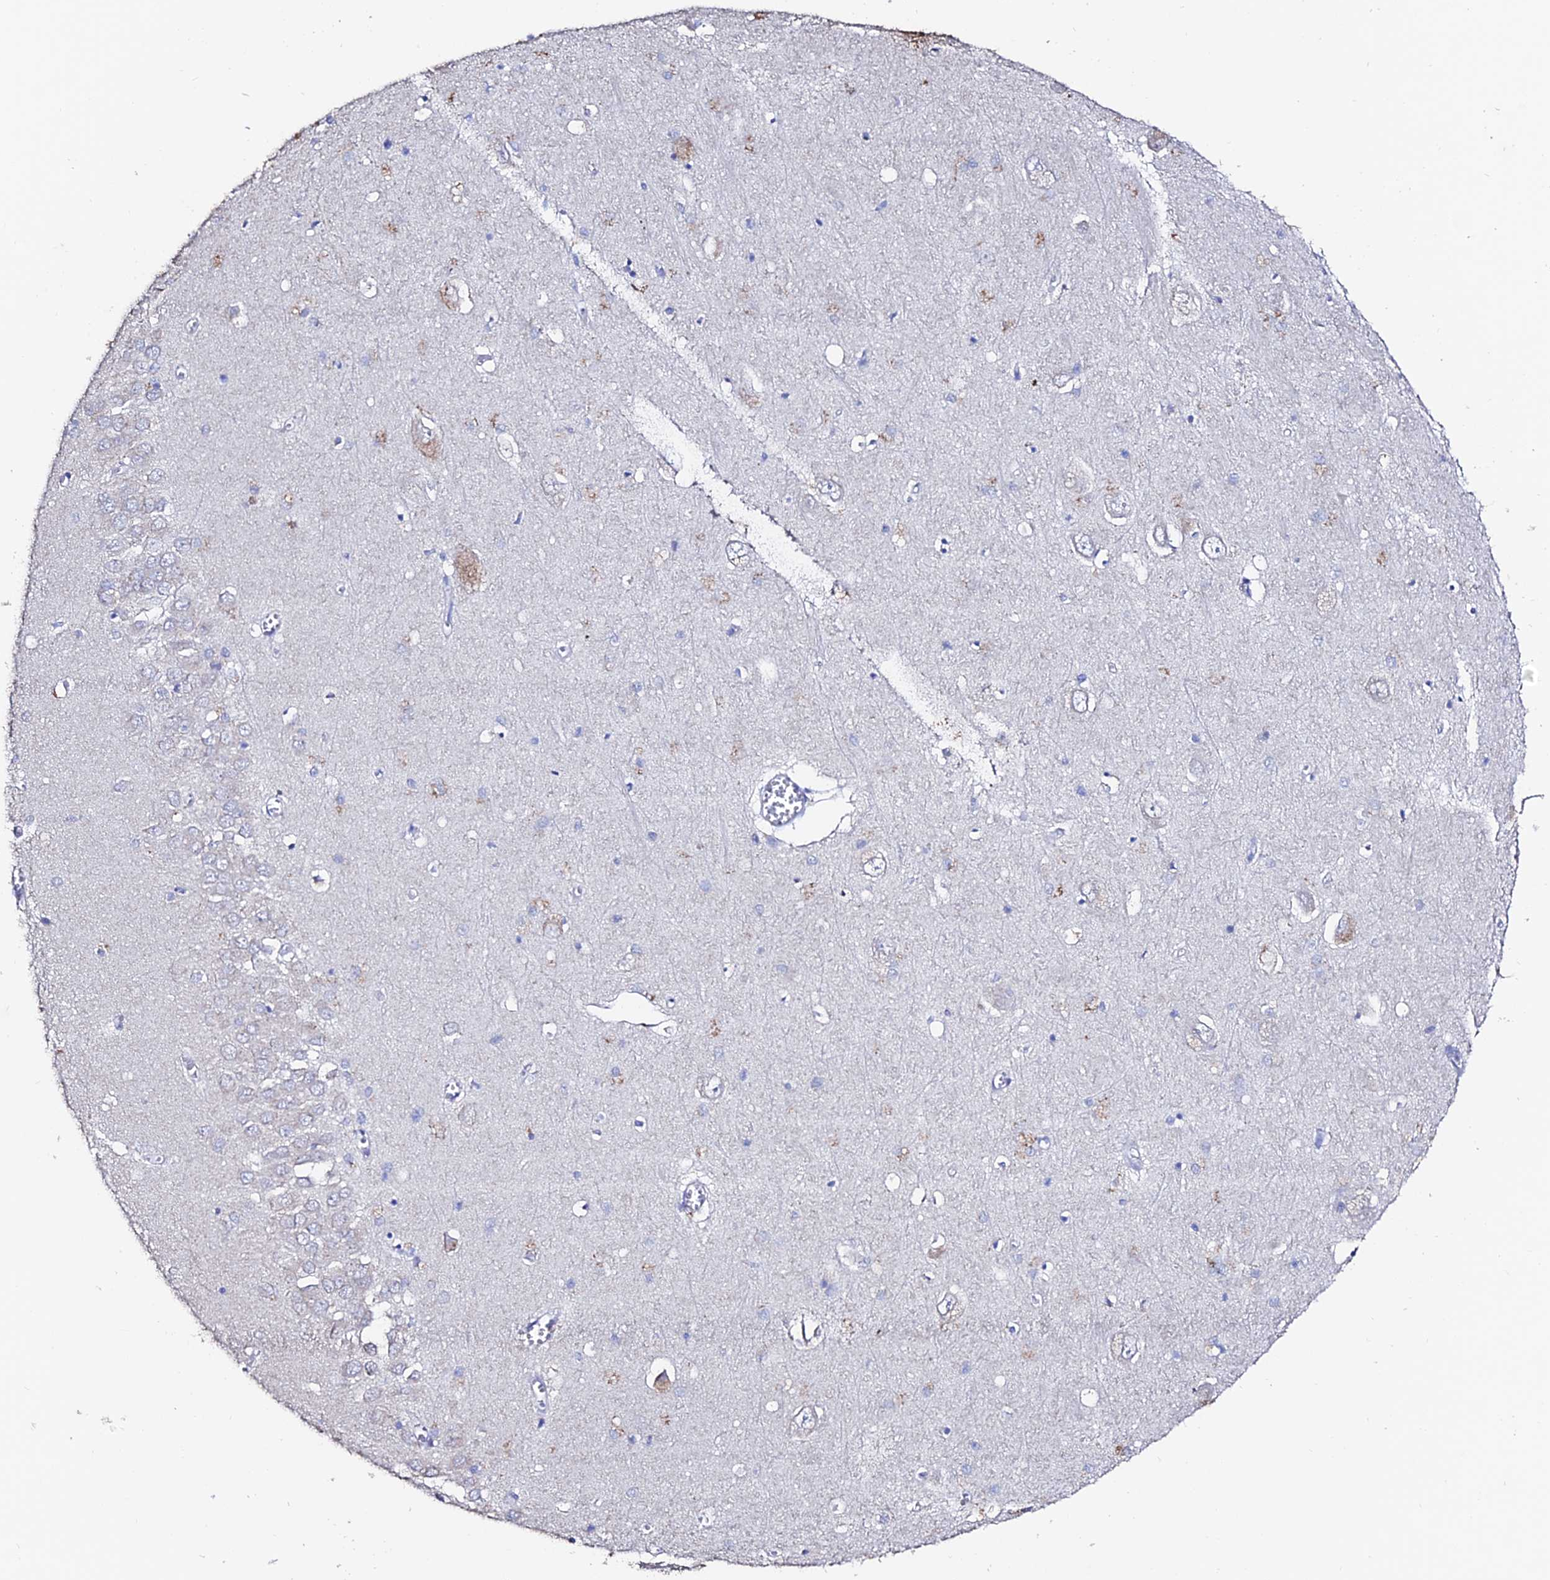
{"staining": {"intensity": "negative", "quantity": "none", "location": "none"}, "tissue": "hippocampus", "cell_type": "Glial cells", "image_type": "normal", "snomed": [{"axis": "morphology", "description": "Normal tissue, NOS"}, {"axis": "topography", "description": "Hippocampus"}], "caption": "Glial cells show no significant staining in normal hippocampus. The staining was performed using DAB to visualize the protein expression in brown, while the nuclei were stained in blue with hematoxylin (Magnification: 20x).", "gene": "ESM1", "patient": {"sex": "male", "age": 70}}